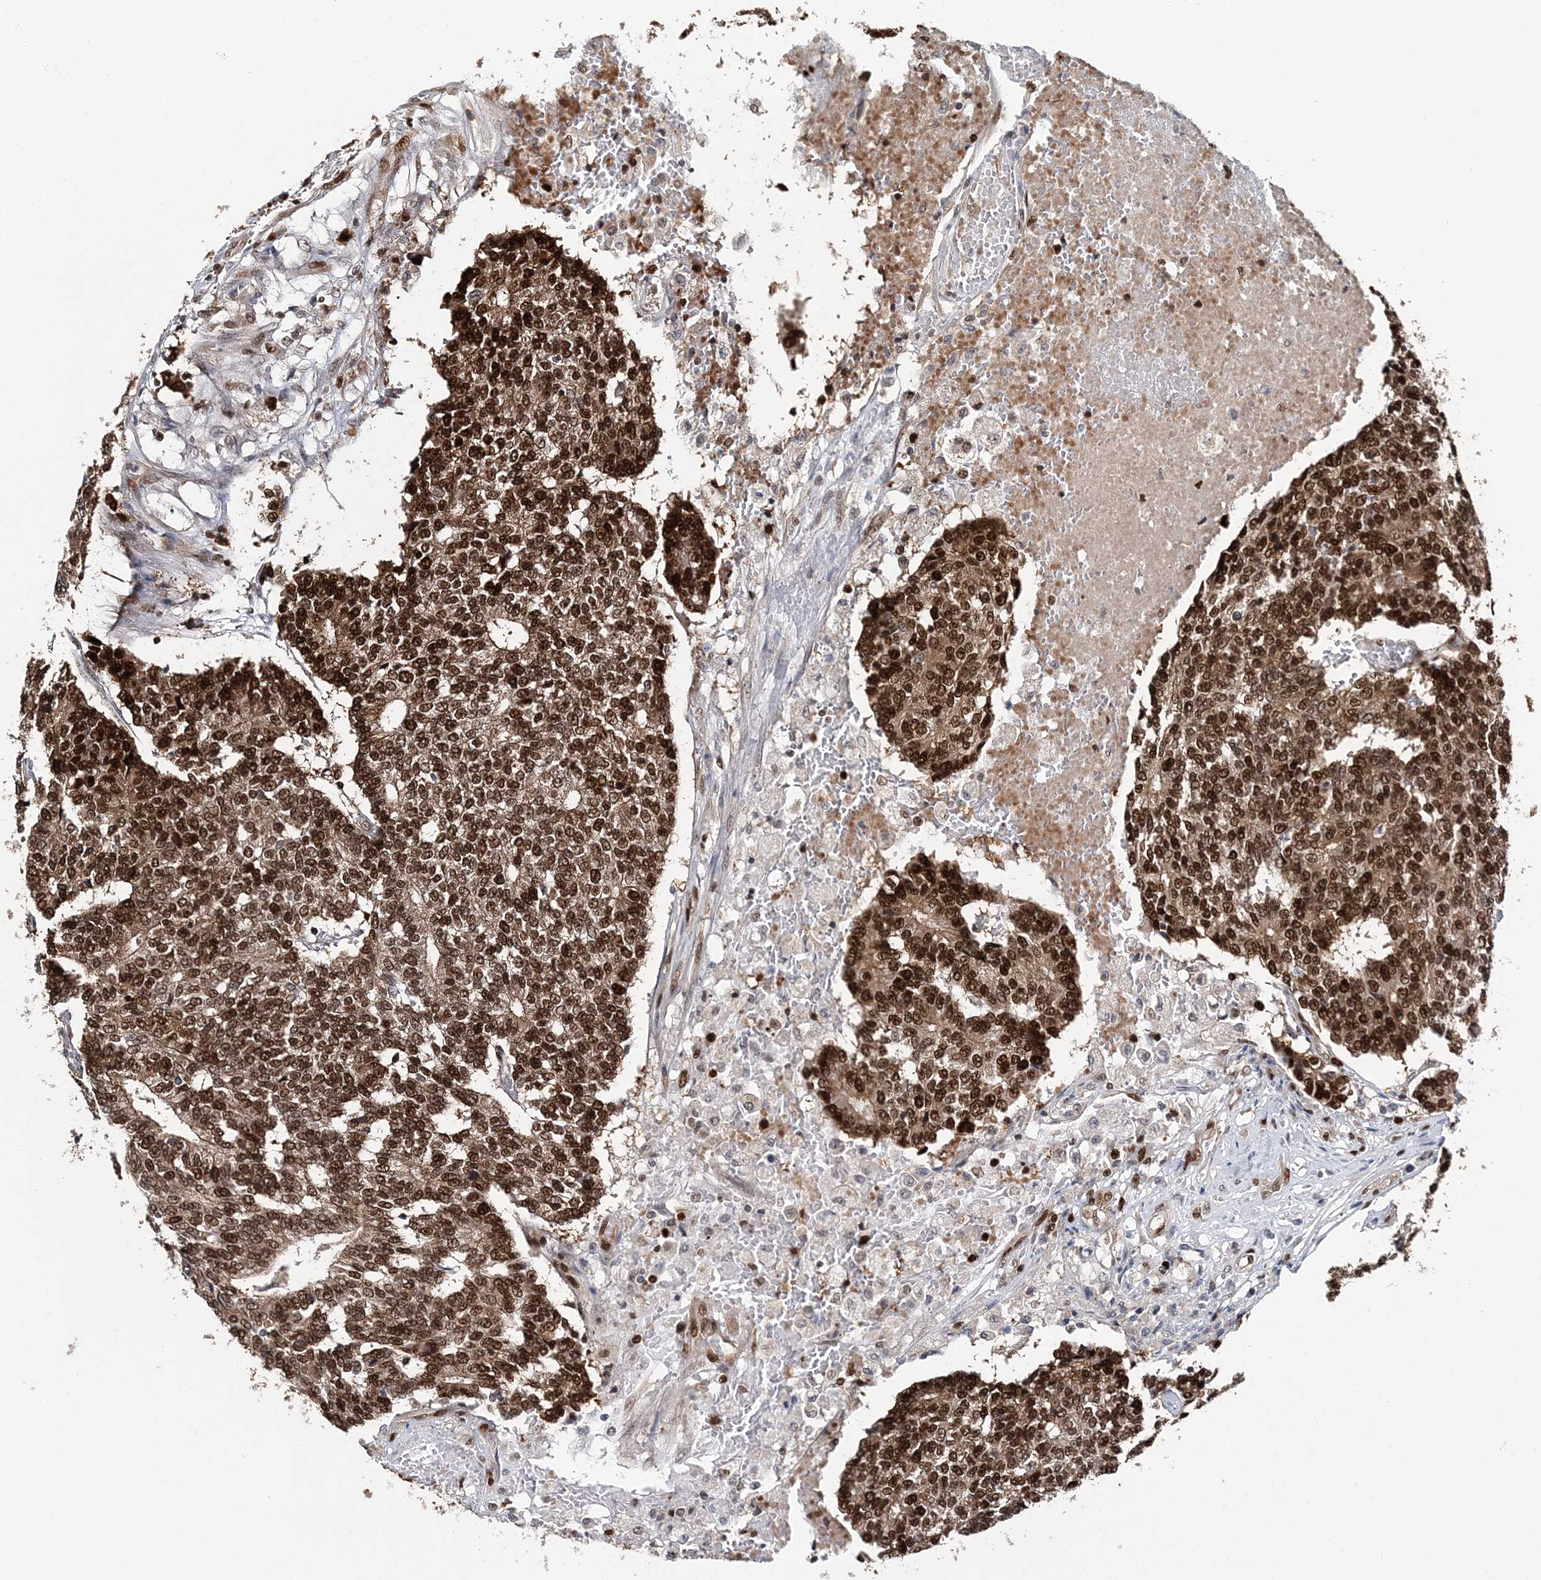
{"staining": {"intensity": "strong", "quantity": ">75%", "location": "nuclear"}, "tissue": "prostate cancer", "cell_type": "Tumor cells", "image_type": "cancer", "snomed": [{"axis": "morphology", "description": "Normal tissue, NOS"}, {"axis": "morphology", "description": "Adenocarcinoma, High grade"}, {"axis": "topography", "description": "Prostate"}, {"axis": "topography", "description": "Seminal veicle"}], "caption": "Immunohistochemical staining of human prostate adenocarcinoma (high-grade) displays strong nuclear protein staining in about >75% of tumor cells.", "gene": "HAT1", "patient": {"sex": "male", "age": 55}}